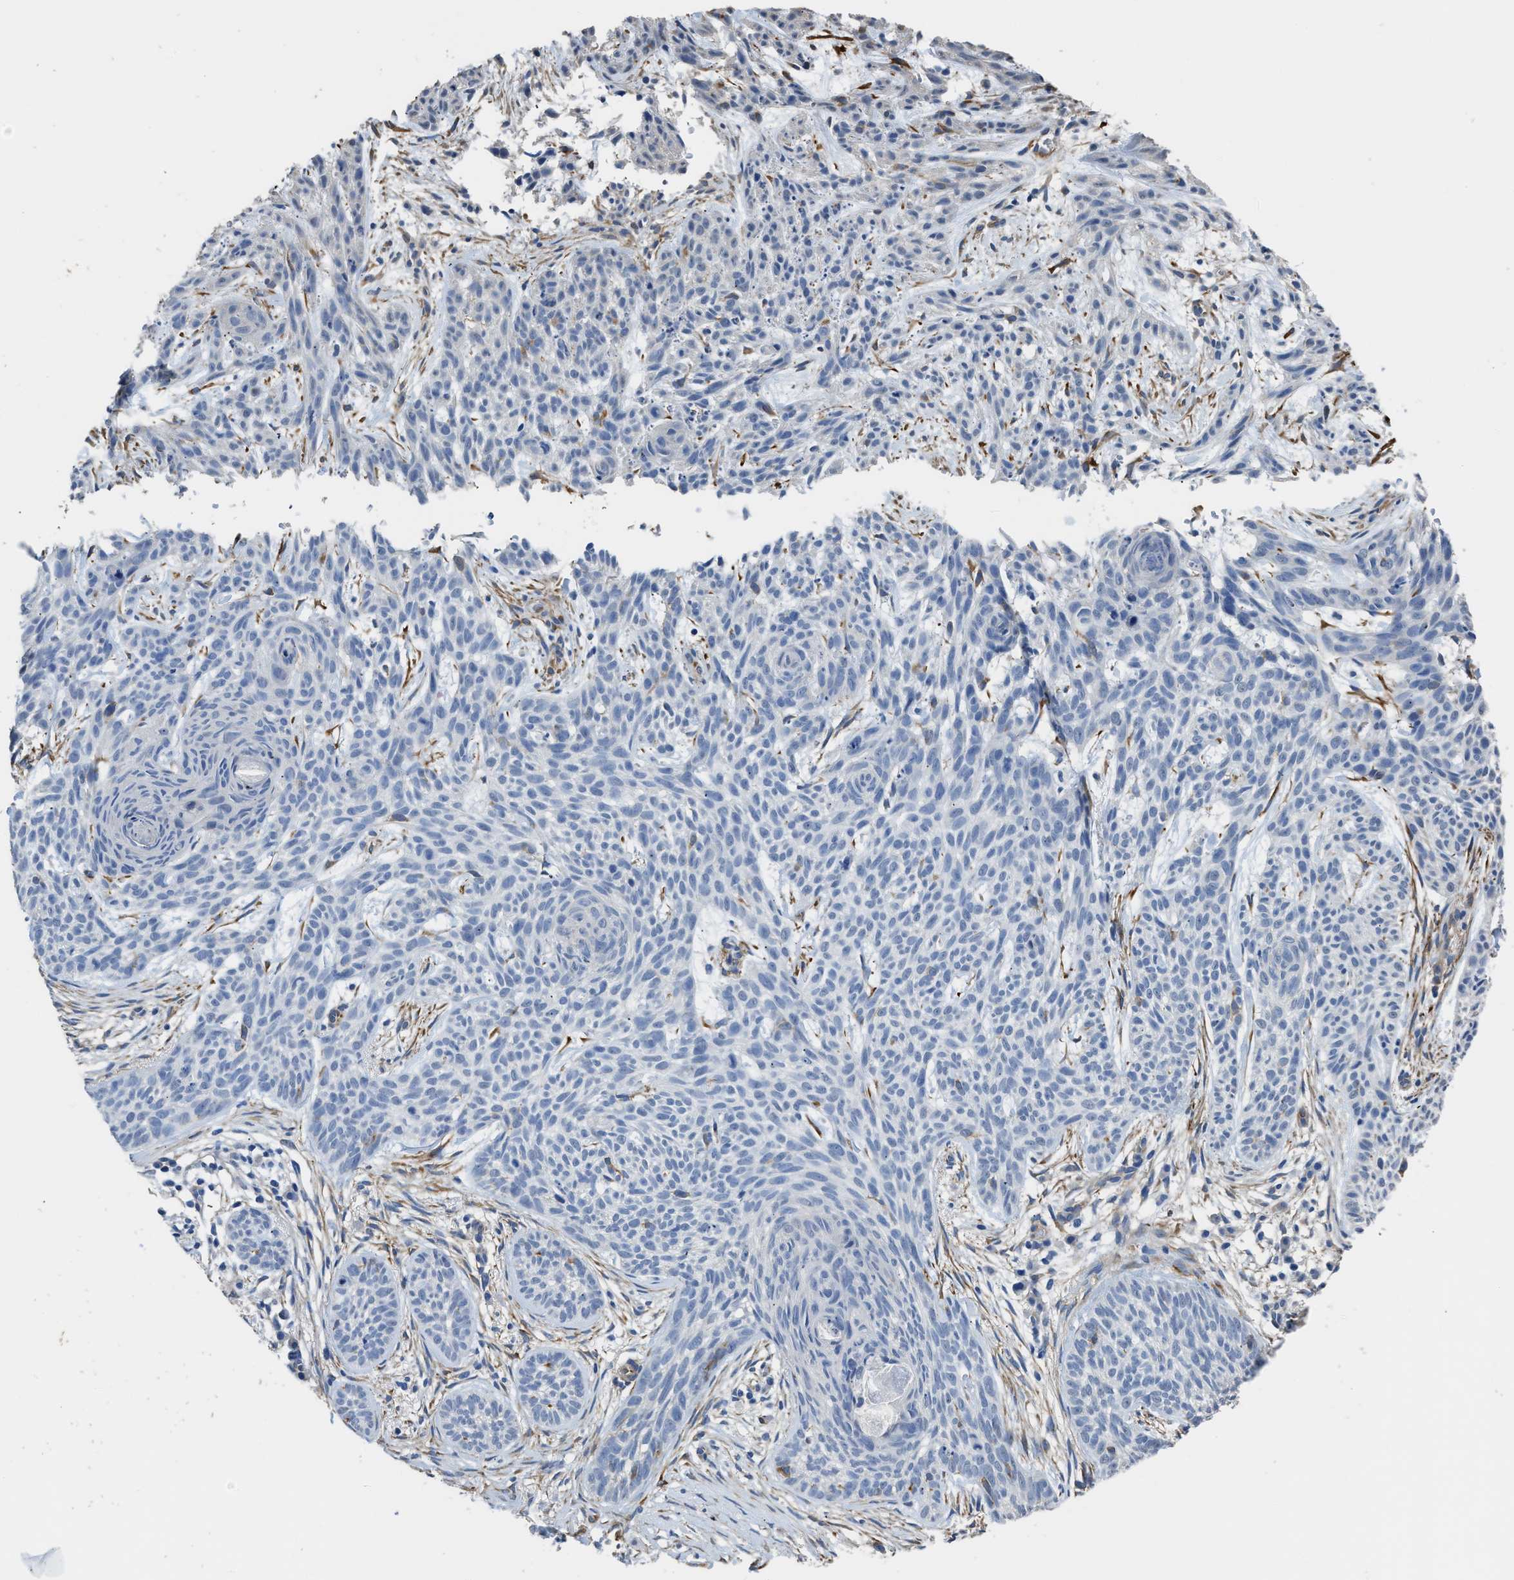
{"staining": {"intensity": "negative", "quantity": "none", "location": "none"}, "tissue": "skin cancer", "cell_type": "Tumor cells", "image_type": "cancer", "snomed": [{"axis": "morphology", "description": "Basal cell carcinoma"}, {"axis": "topography", "description": "Skin"}], "caption": "A micrograph of human skin cancer is negative for staining in tumor cells.", "gene": "ZSWIM5", "patient": {"sex": "female", "age": 59}}